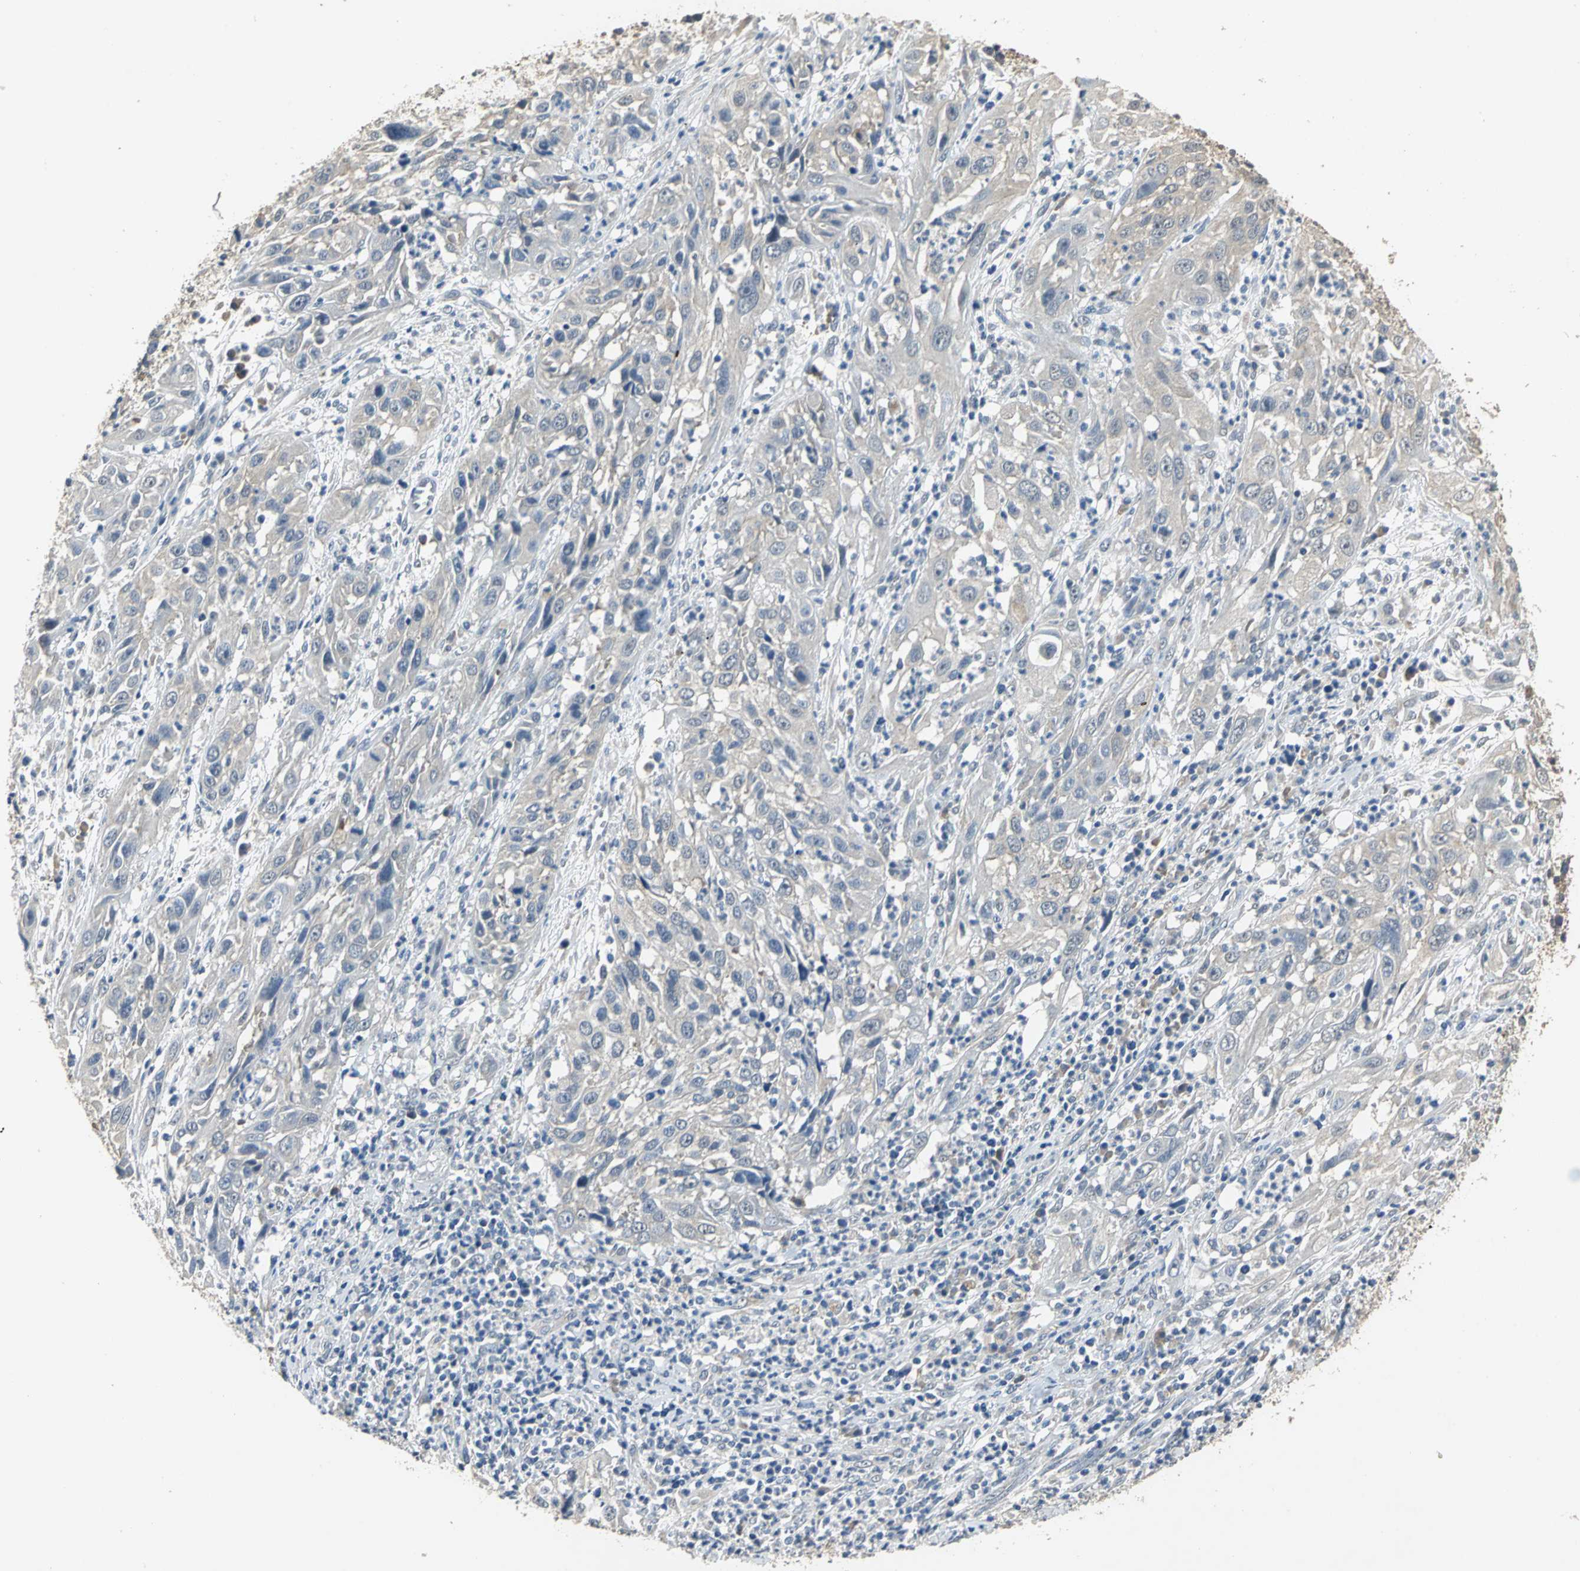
{"staining": {"intensity": "weak", "quantity": ">75%", "location": "cytoplasmic/membranous"}, "tissue": "cervical cancer", "cell_type": "Tumor cells", "image_type": "cancer", "snomed": [{"axis": "morphology", "description": "Squamous cell carcinoma, NOS"}, {"axis": "topography", "description": "Cervix"}], "caption": "IHC histopathology image of human cervical cancer stained for a protein (brown), which shows low levels of weak cytoplasmic/membranous staining in about >75% of tumor cells.", "gene": "OCLN", "patient": {"sex": "female", "age": 32}}